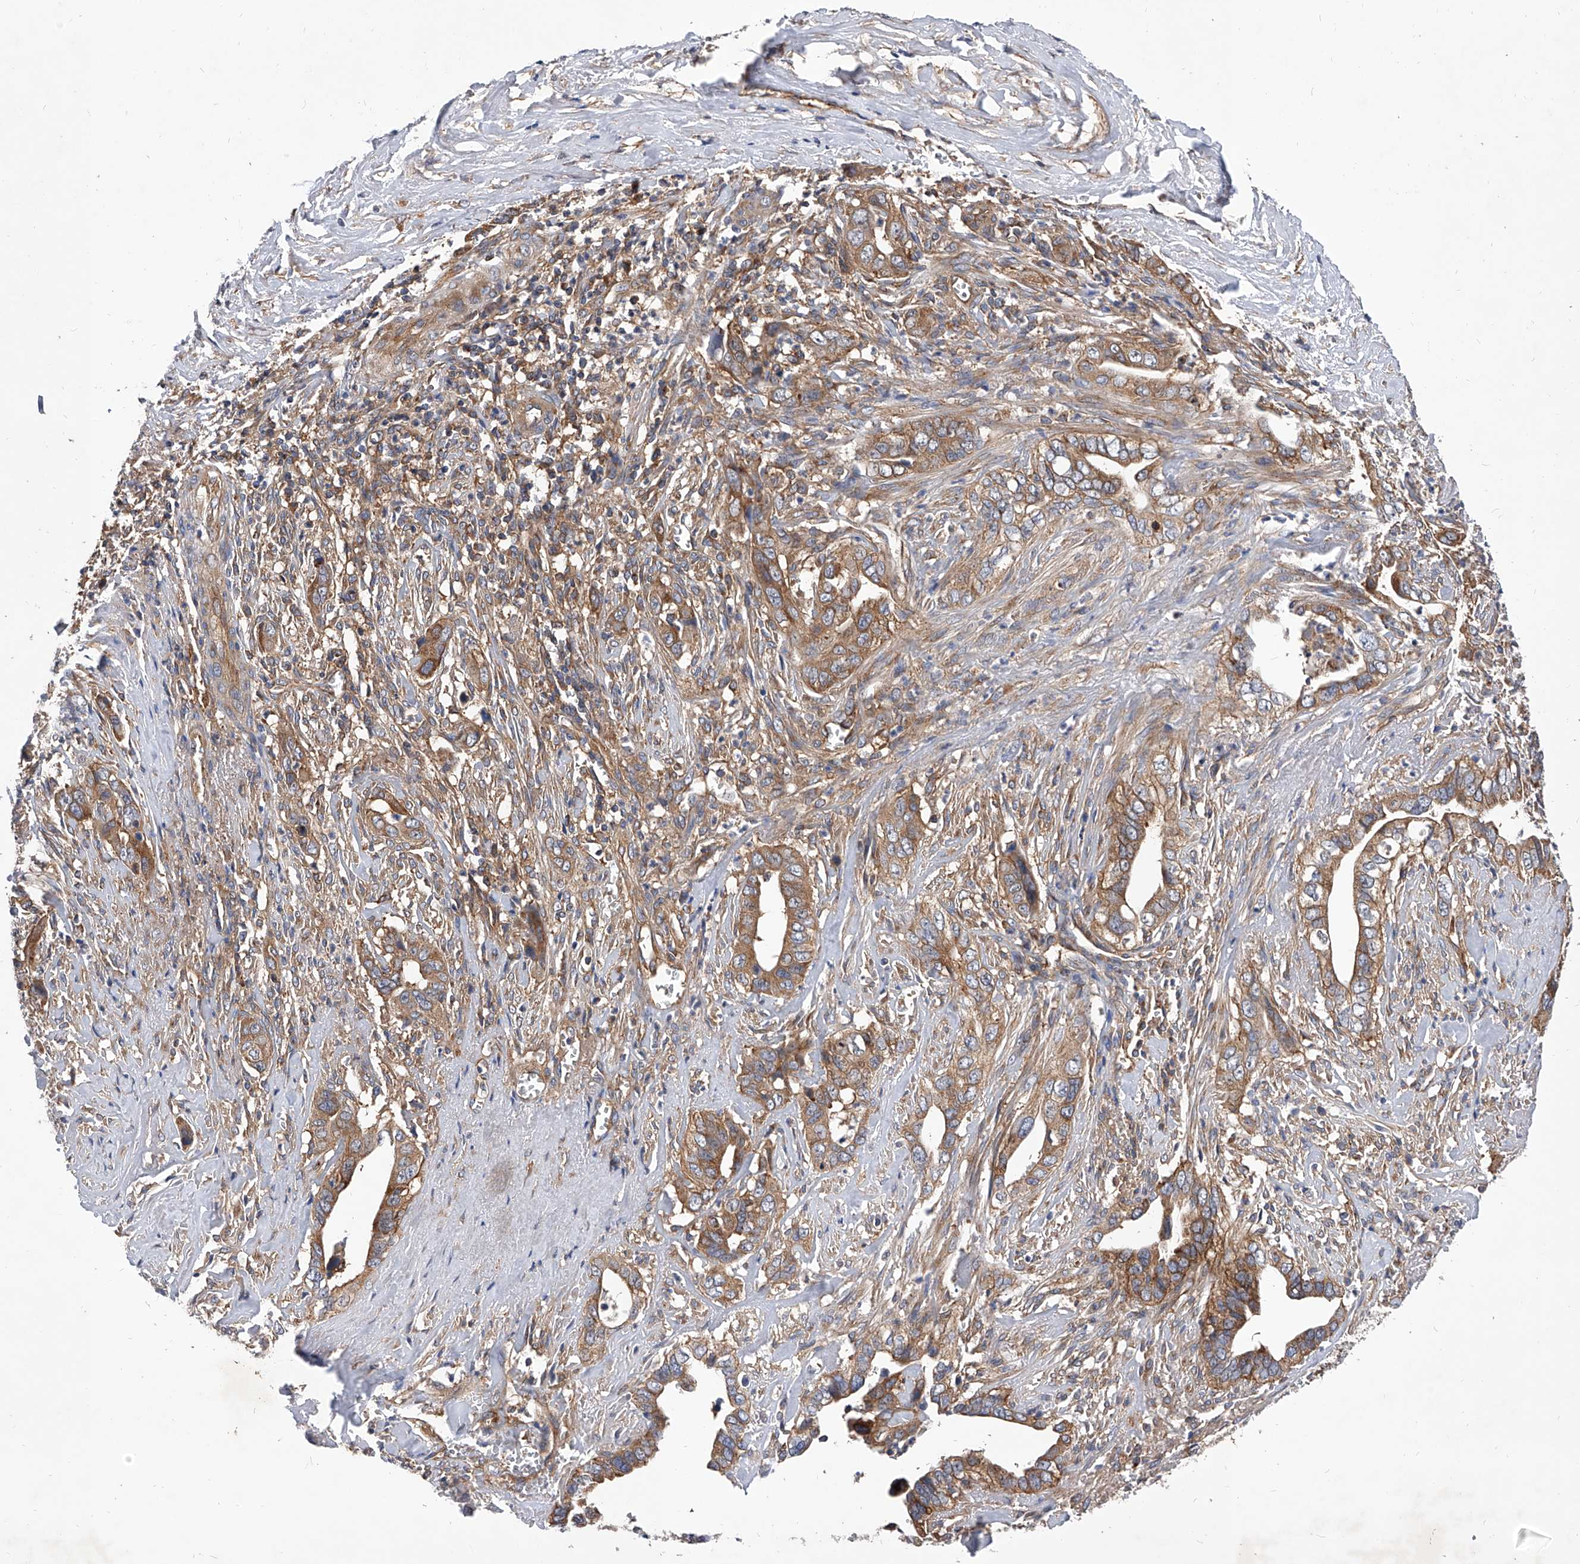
{"staining": {"intensity": "moderate", "quantity": ">75%", "location": "cytoplasmic/membranous"}, "tissue": "liver cancer", "cell_type": "Tumor cells", "image_type": "cancer", "snomed": [{"axis": "morphology", "description": "Cholangiocarcinoma"}, {"axis": "topography", "description": "Liver"}], "caption": "Protein expression analysis of human cholangiocarcinoma (liver) reveals moderate cytoplasmic/membranous expression in about >75% of tumor cells.", "gene": "CFAP410", "patient": {"sex": "female", "age": 79}}